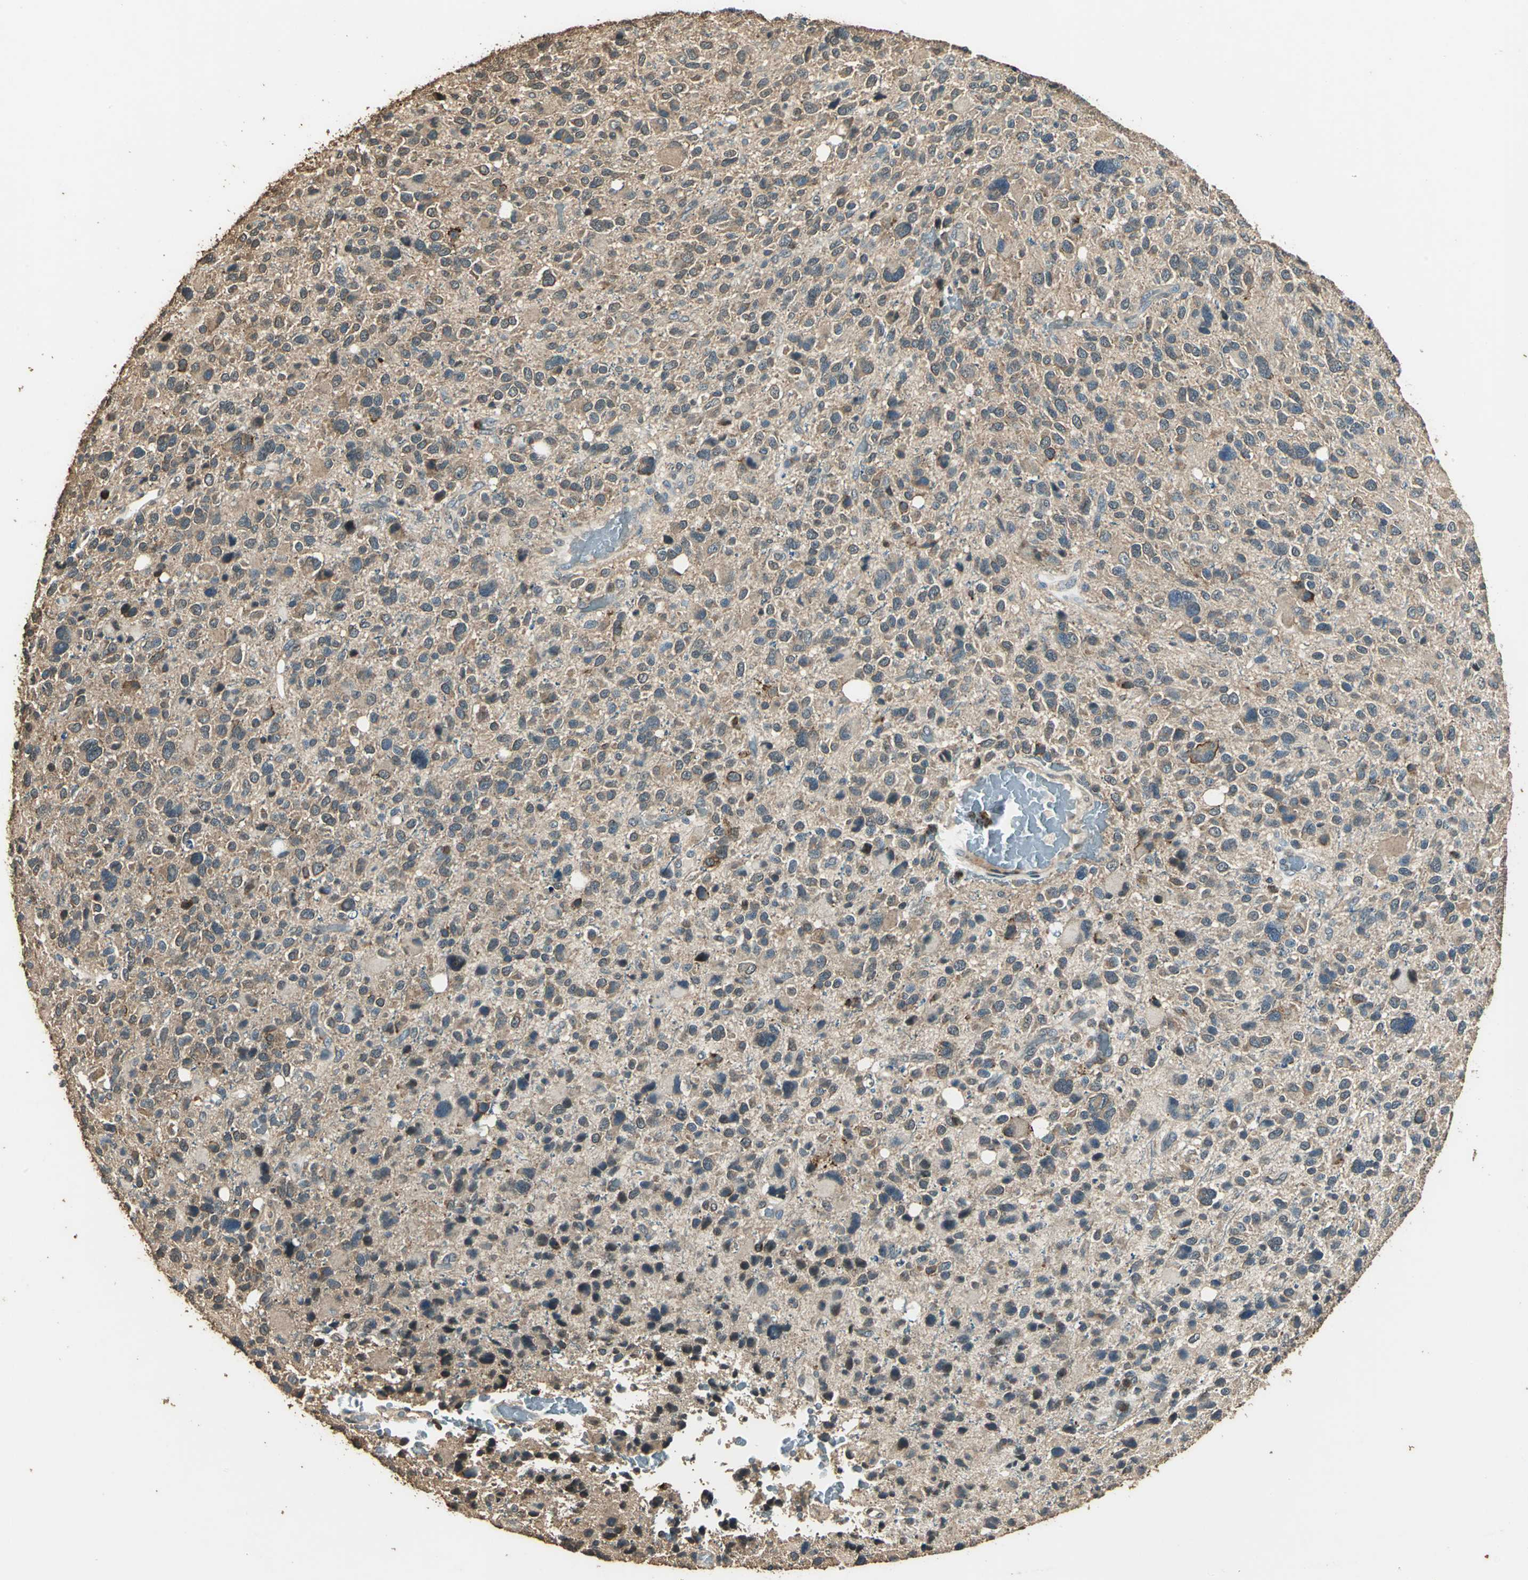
{"staining": {"intensity": "moderate", "quantity": ">75%", "location": "cytoplasmic/membranous"}, "tissue": "glioma", "cell_type": "Tumor cells", "image_type": "cancer", "snomed": [{"axis": "morphology", "description": "Glioma, malignant, High grade"}, {"axis": "topography", "description": "Brain"}], "caption": "This micrograph demonstrates glioma stained with immunohistochemistry to label a protein in brown. The cytoplasmic/membranous of tumor cells show moderate positivity for the protein. Nuclei are counter-stained blue.", "gene": "TMPRSS4", "patient": {"sex": "male", "age": 48}}